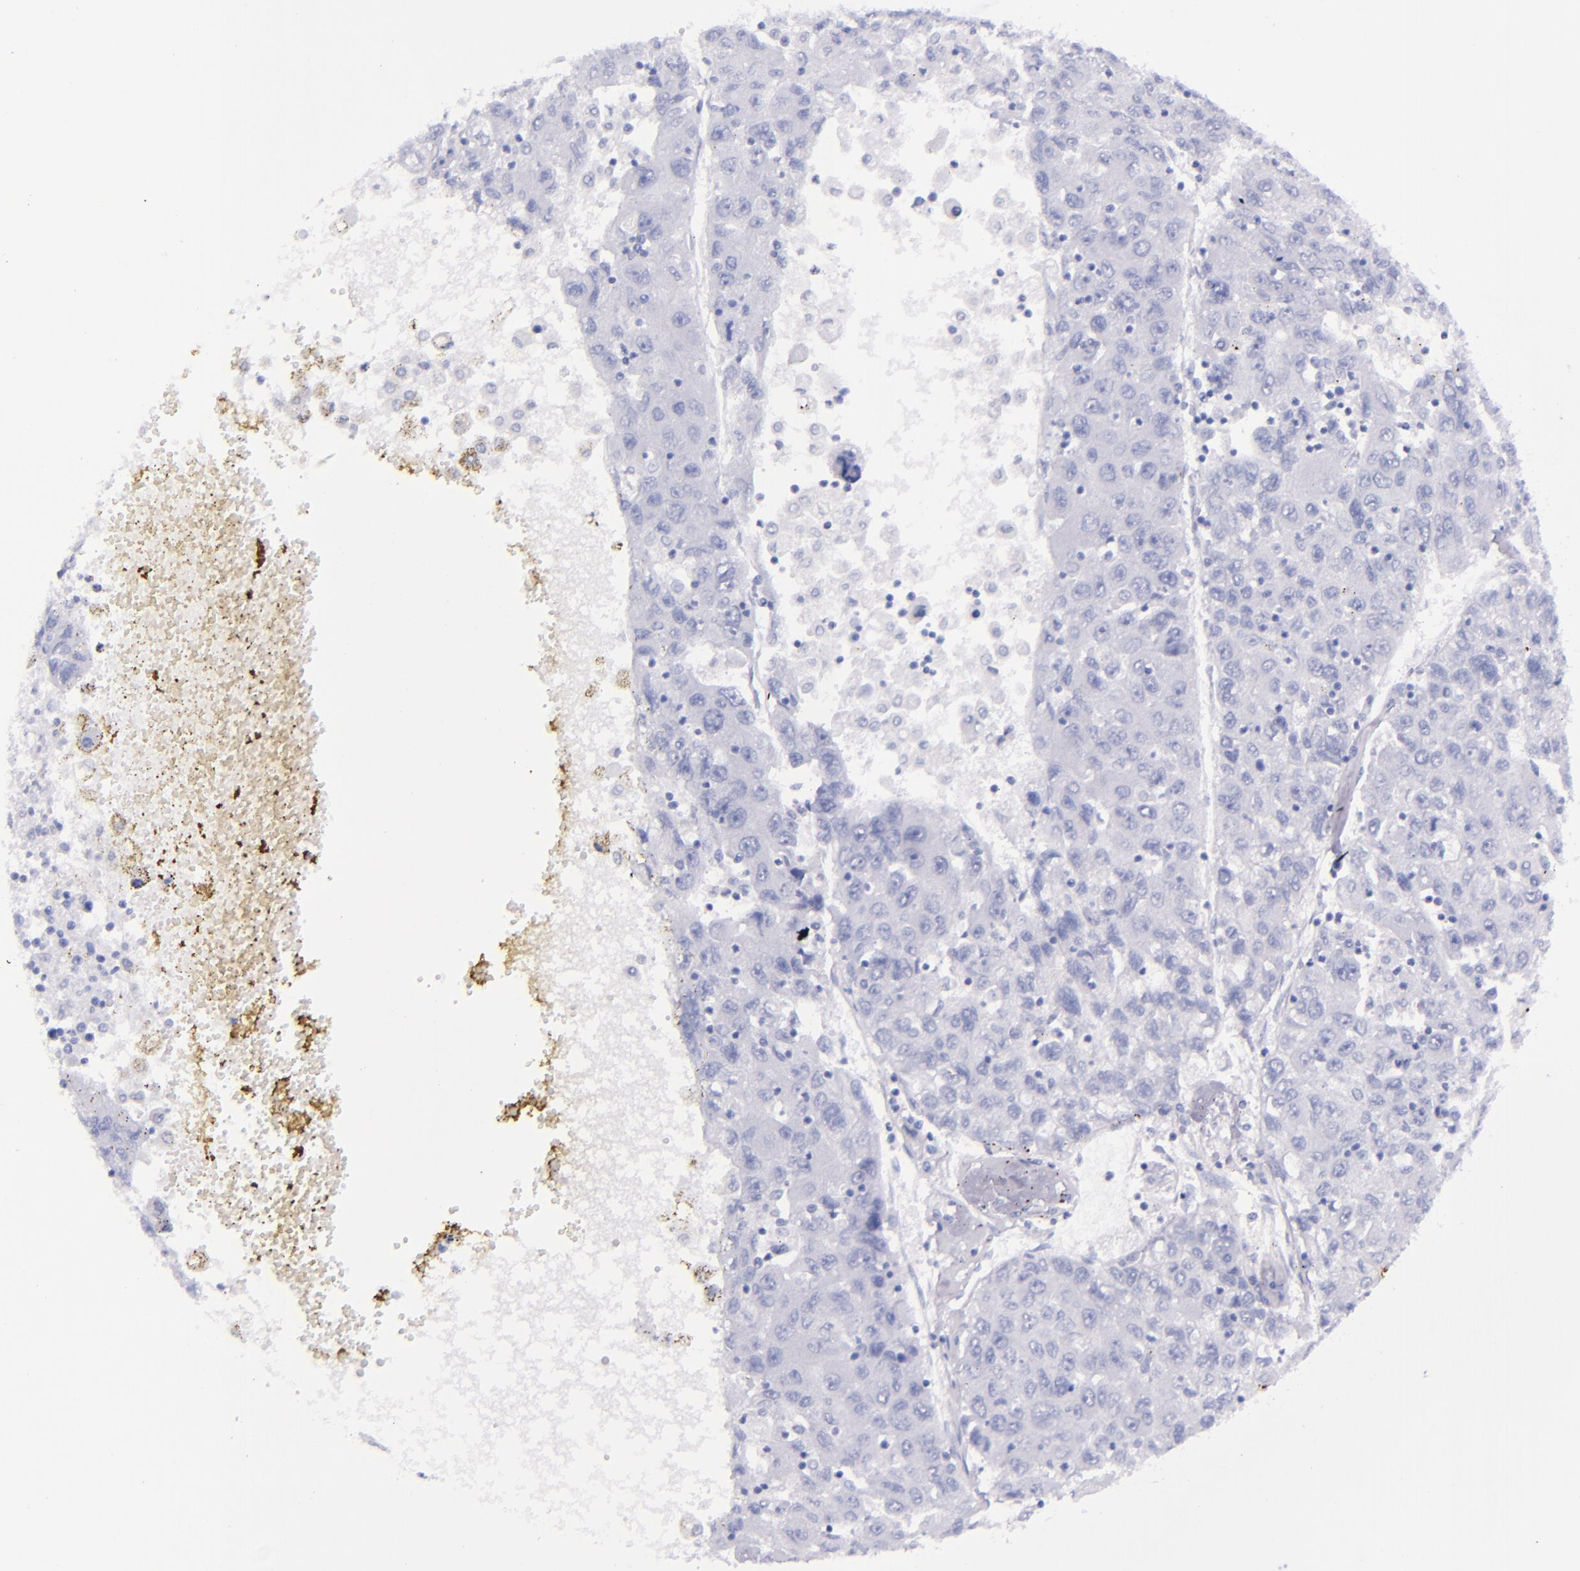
{"staining": {"intensity": "negative", "quantity": "none", "location": "none"}, "tissue": "liver cancer", "cell_type": "Tumor cells", "image_type": "cancer", "snomed": [{"axis": "morphology", "description": "Carcinoma, Hepatocellular, NOS"}, {"axis": "topography", "description": "Liver"}], "caption": "Immunohistochemistry histopathology image of neoplastic tissue: liver cancer stained with DAB exhibits no significant protein staining in tumor cells.", "gene": "SFTPB", "patient": {"sex": "male", "age": 49}}